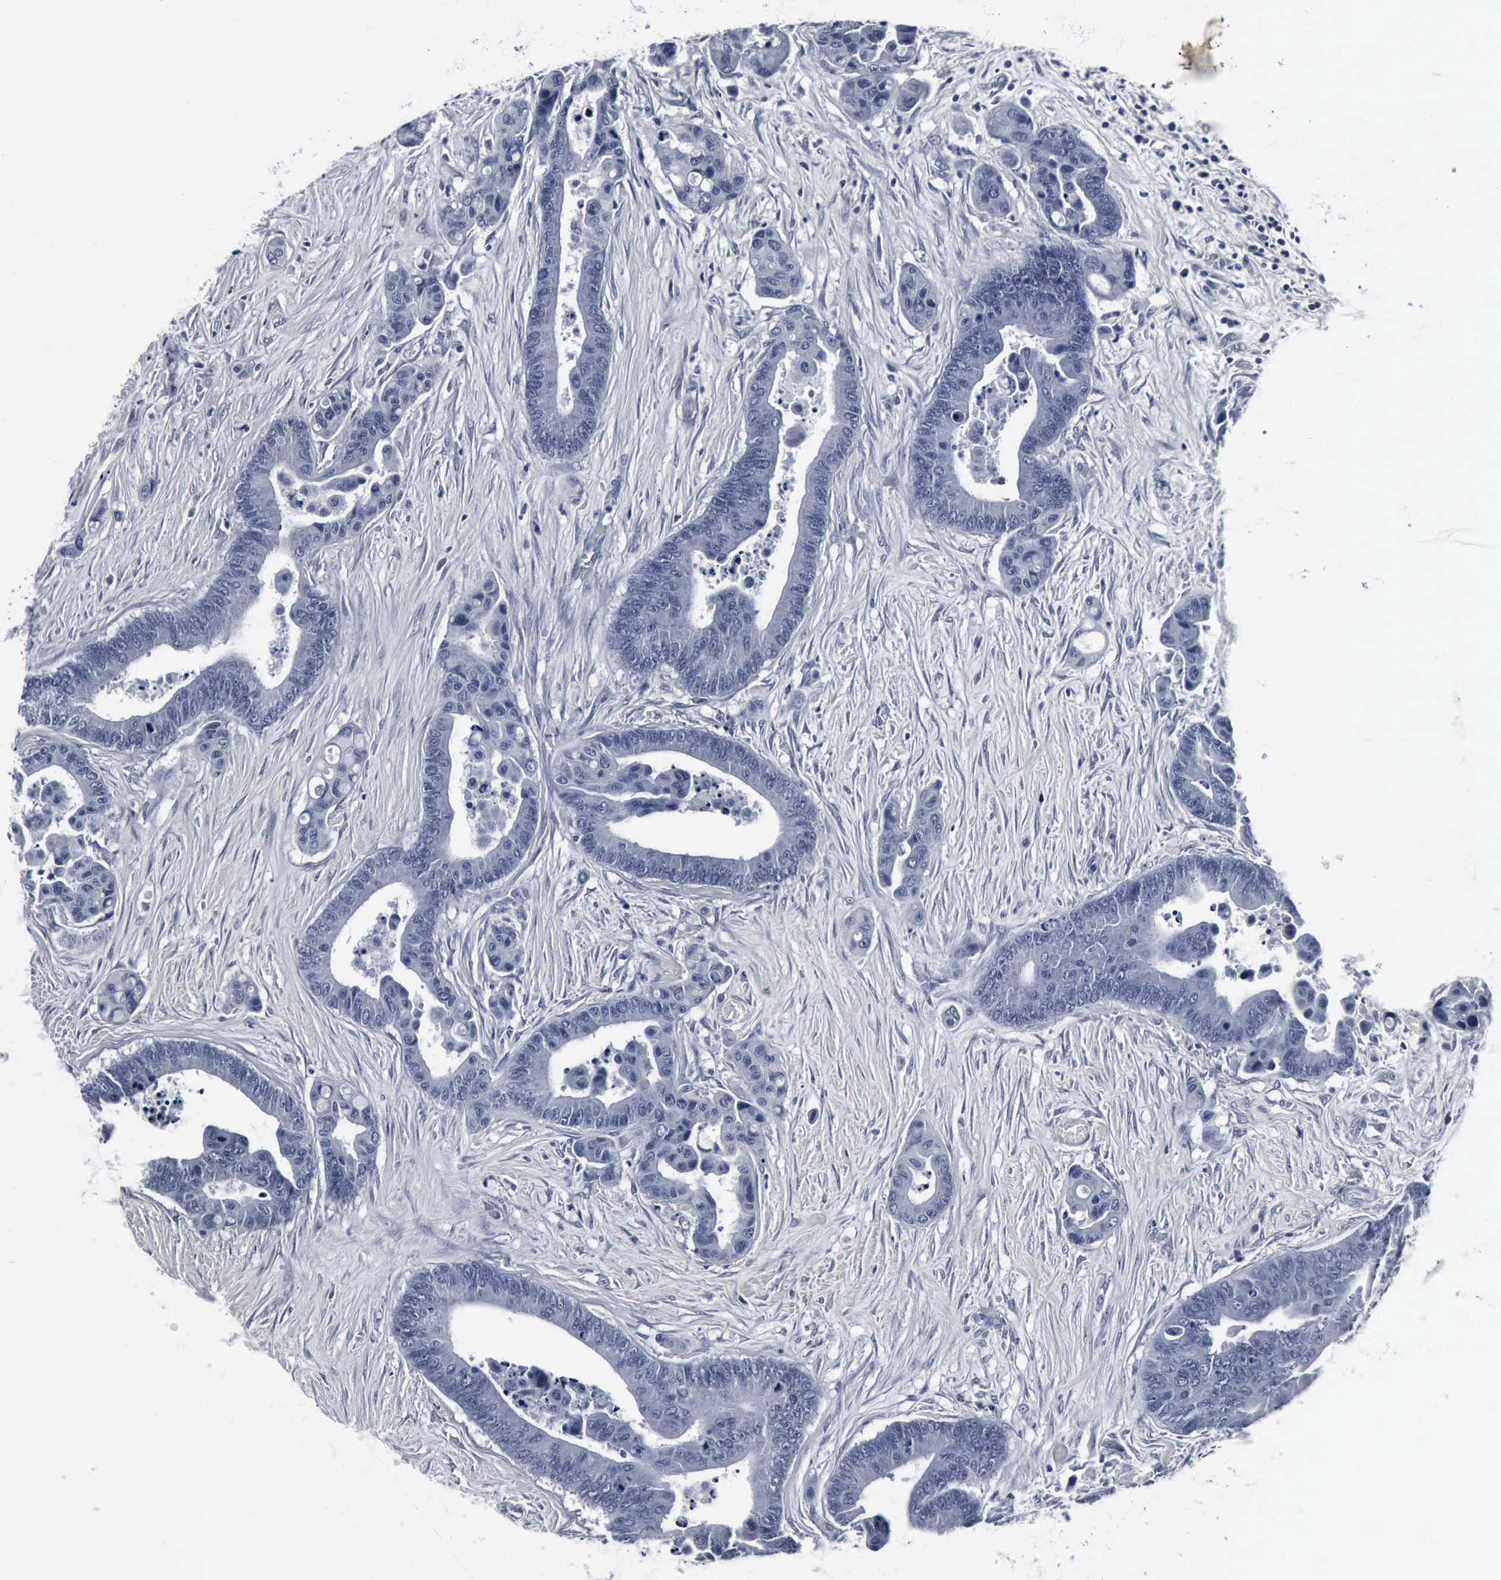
{"staining": {"intensity": "negative", "quantity": "none", "location": "none"}, "tissue": "colorectal cancer", "cell_type": "Tumor cells", "image_type": "cancer", "snomed": [{"axis": "morphology", "description": "Adenocarcinoma, NOS"}, {"axis": "topography", "description": "Colon"}], "caption": "There is no significant staining in tumor cells of adenocarcinoma (colorectal).", "gene": "SNAP25", "patient": {"sex": "male", "age": 82}}